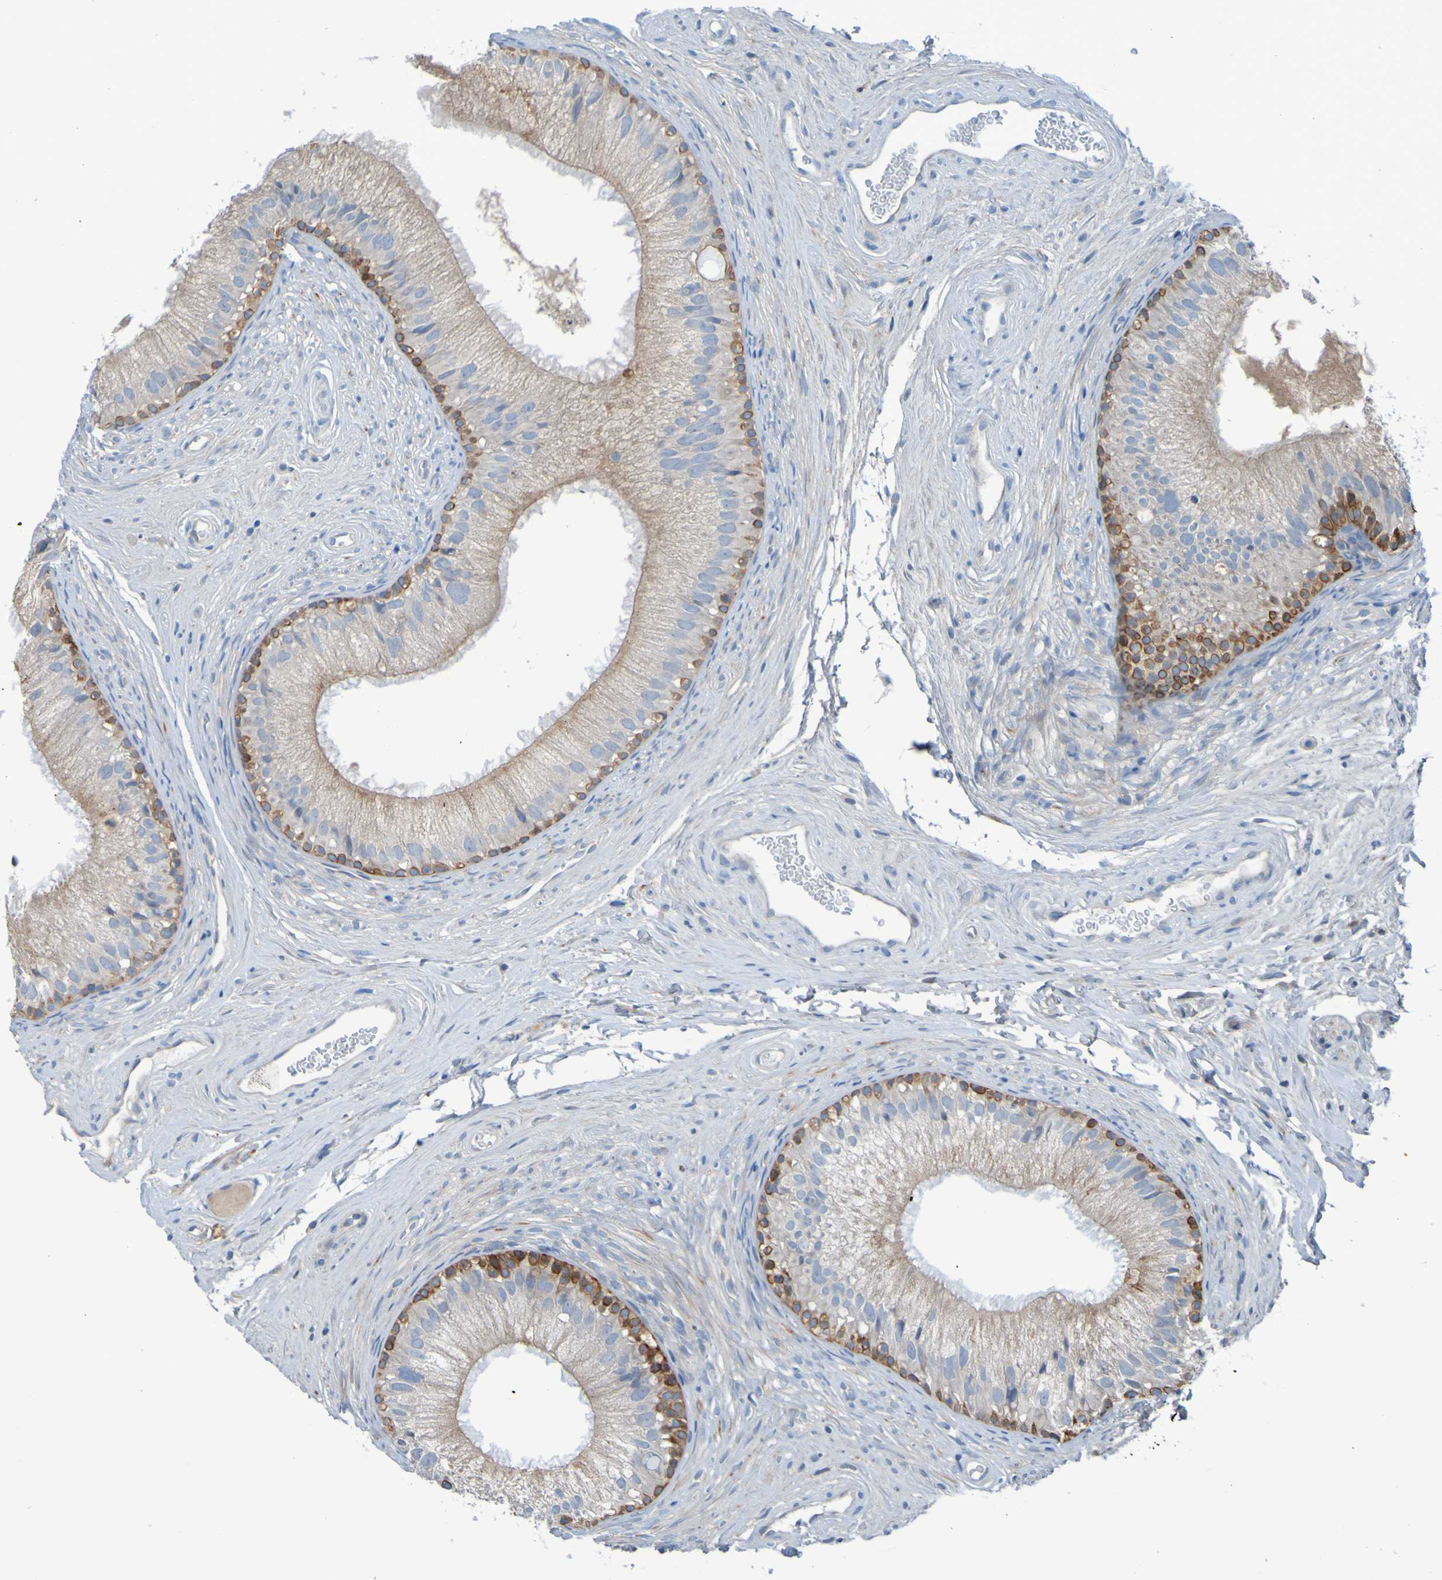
{"staining": {"intensity": "moderate", "quantity": "25%-75%", "location": "cytoplasmic/membranous"}, "tissue": "epididymis", "cell_type": "Glandular cells", "image_type": "normal", "snomed": [{"axis": "morphology", "description": "Normal tissue, NOS"}, {"axis": "topography", "description": "Epididymis"}], "caption": "A medium amount of moderate cytoplasmic/membranous positivity is appreciated in approximately 25%-75% of glandular cells in normal epididymis. (DAB IHC, brown staining for protein, blue staining for nuclei).", "gene": "NPRL3", "patient": {"sex": "male", "age": 56}}